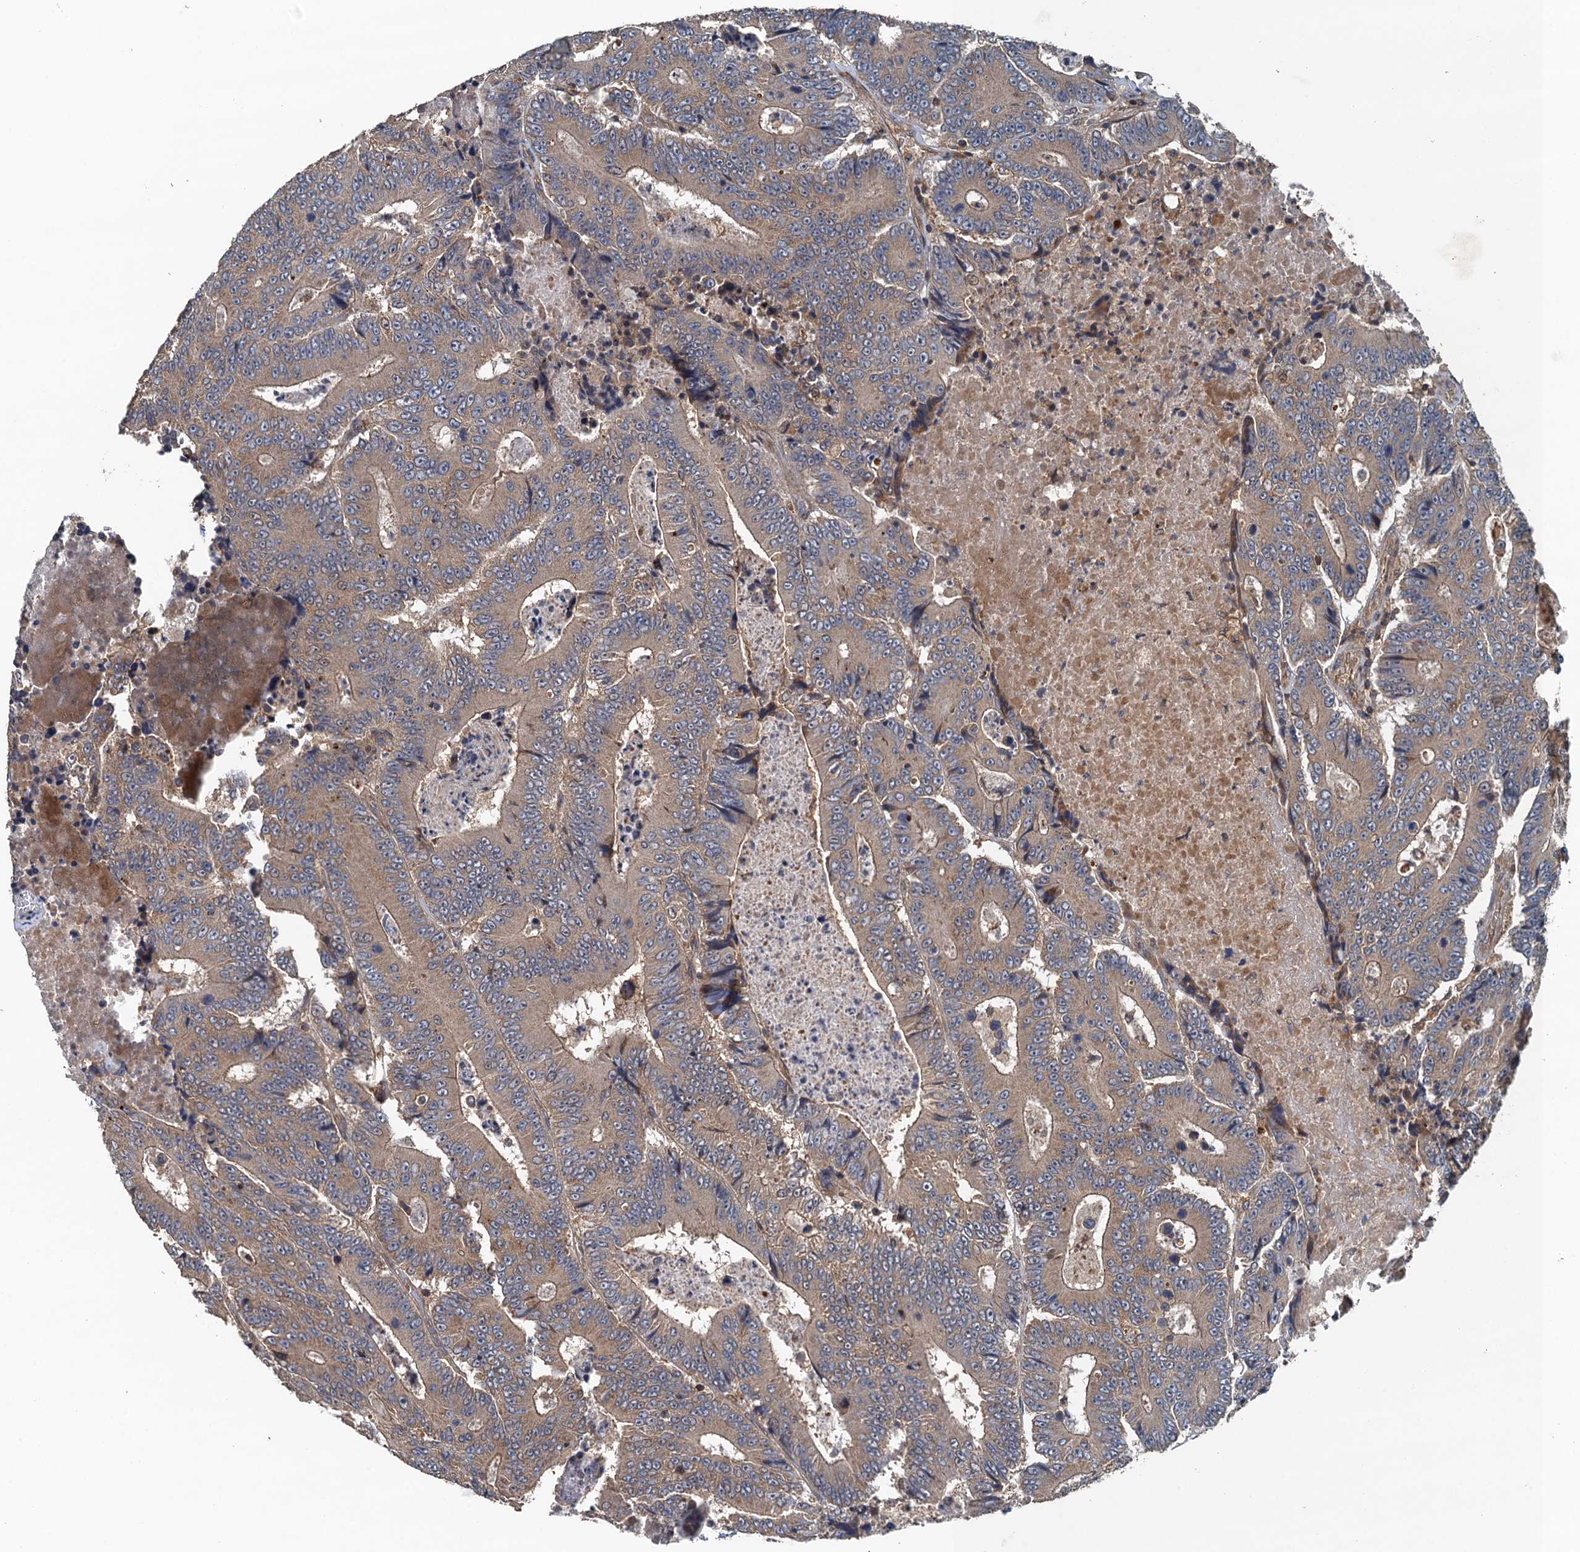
{"staining": {"intensity": "weak", "quantity": ">75%", "location": "cytoplasmic/membranous"}, "tissue": "colorectal cancer", "cell_type": "Tumor cells", "image_type": "cancer", "snomed": [{"axis": "morphology", "description": "Adenocarcinoma, NOS"}, {"axis": "topography", "description": "Colon"}], "caption": "Protein analysis of colorectal cancer tissue demonstrates weak cytoplasmic/membranous staining in approximately >75% of tumor cells.", "gene": "BORCS5", "patient": {"sex": "male", "age": 83}}